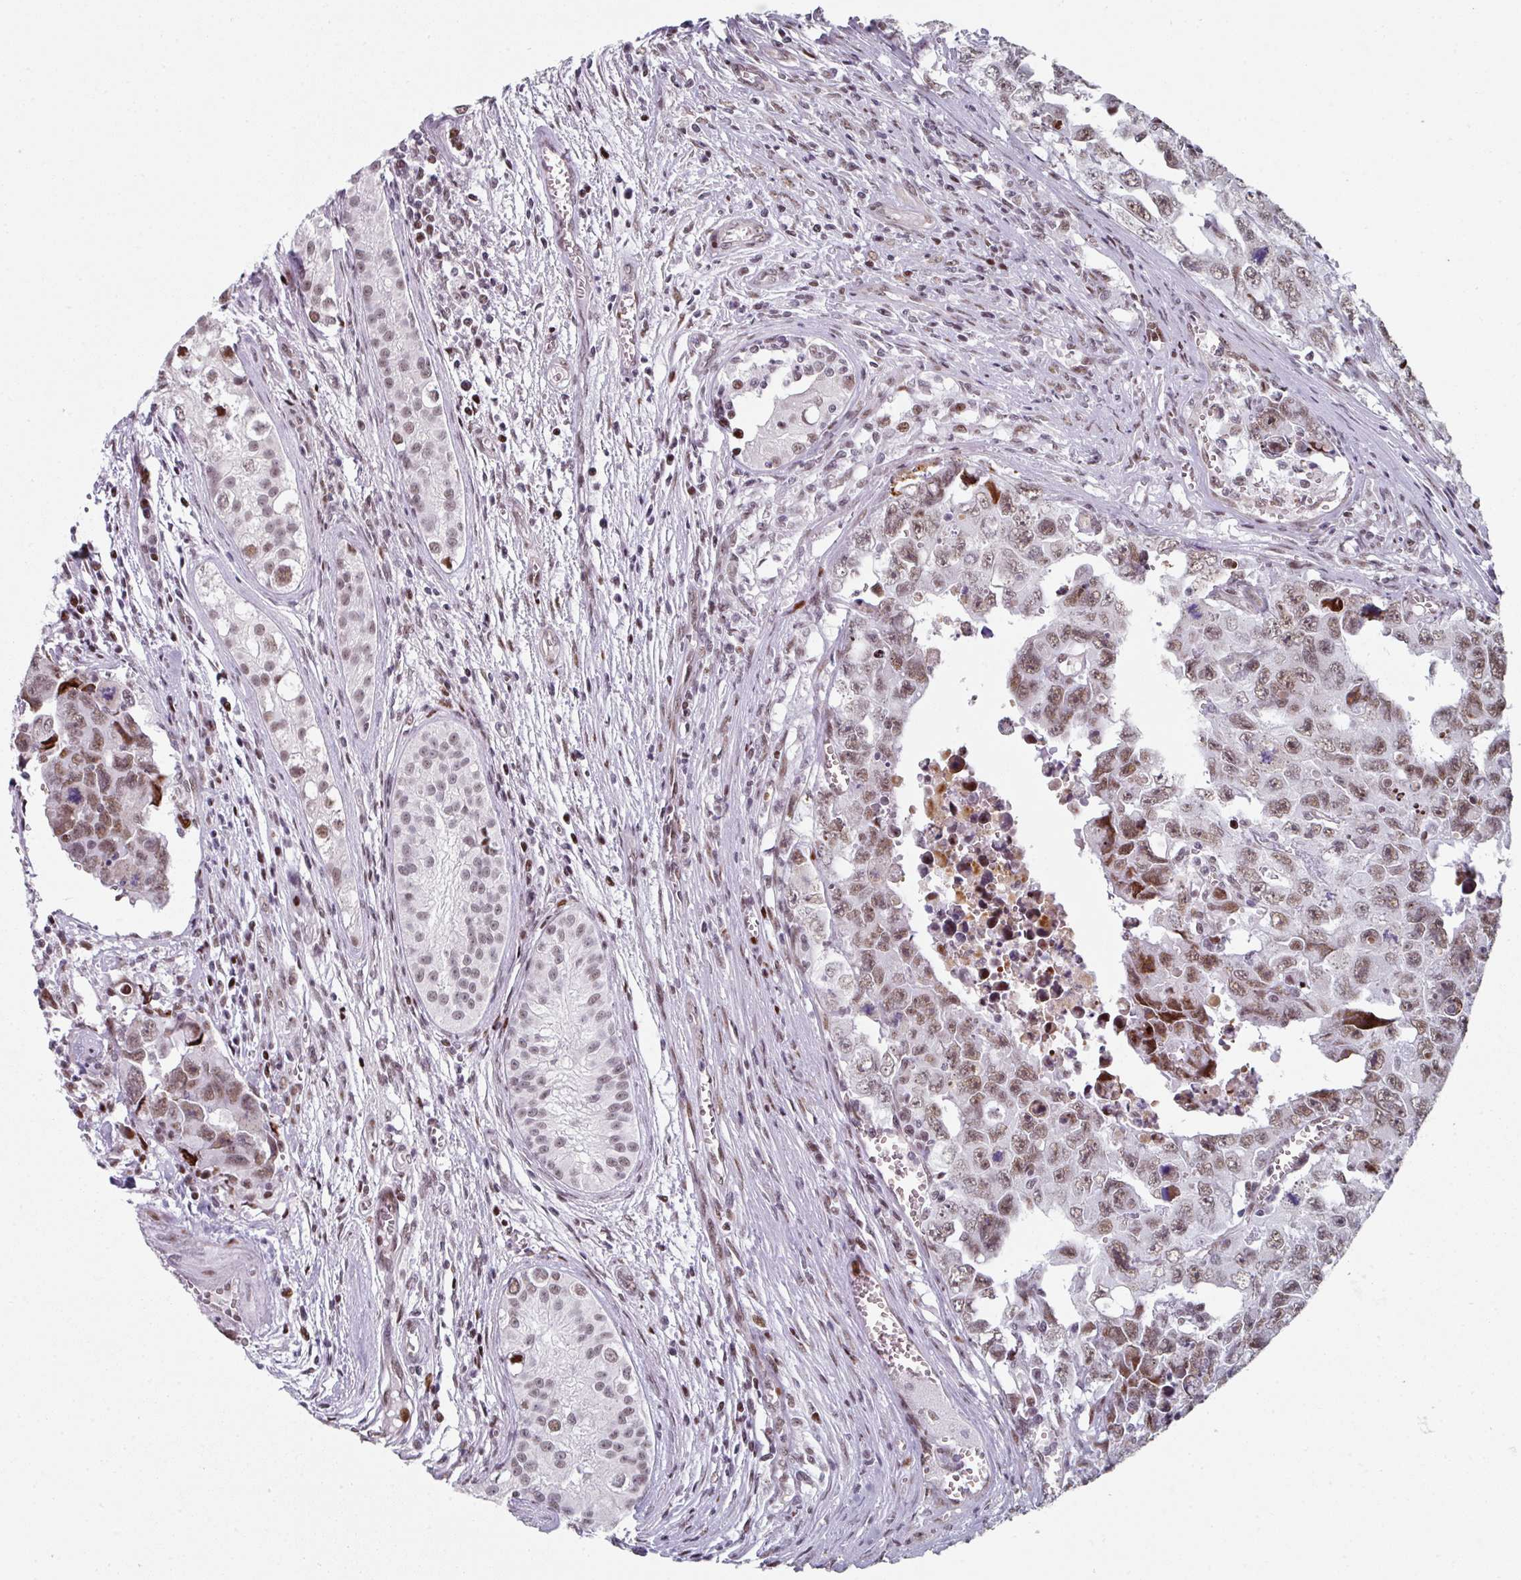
{"staining": {"intensity": "moderate", "quantity": ">75%", "location": "nuclear"}, "tissue": "testis cancer", "cell_type": "Tumor cells", "image_type": "cancer", "snomed": [{"axis": "morphology", "description": "Carcinoma, Embryonal, NOS"}, {"axis": "topography", "description": "Testis"}], "caption": "A histopathology image of human embryonal carcinoma (testis) stained for a protein reveals moderate nuclear brown staining in tumor cells. (Brightfield microscopy of DAB IHC at high magnification).", "gene": "SF3B5", "patient": {"sex": "male", "age": 24}}